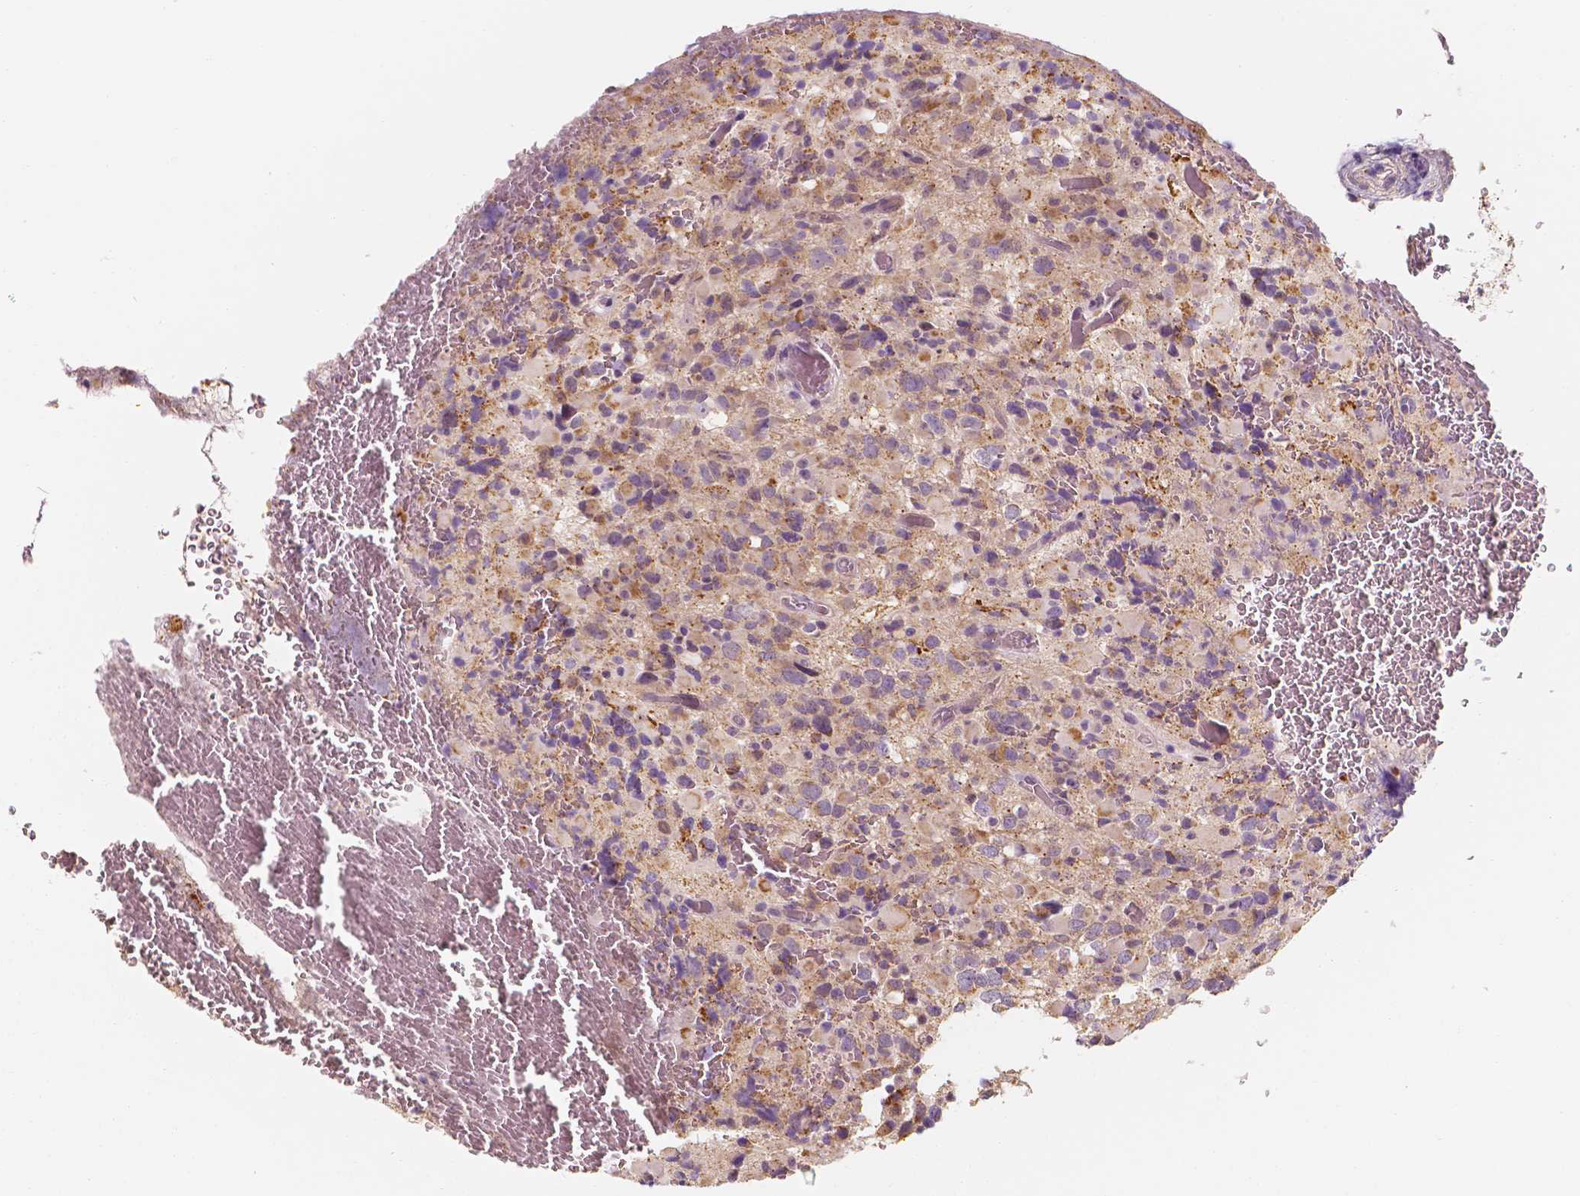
{"staining": {"intensity": "weak", "quantity": "<25%", "location": "cytoplasmic/membranous"}, "tissue": "glioma", "cell_type": "Tumor cells", "image_type": "cancer", "snomed": [{"axis": "morphology", "description": "Glioma, malignant, High grade"}, {"axis": "topography", "description": "Brain"}], "caption": "Image shows no protein positivity in tumor cells of high-grade glioma (malignant) tissue.", "gene": "SHPK", "patient": {"sex": "female", "age": 40}}